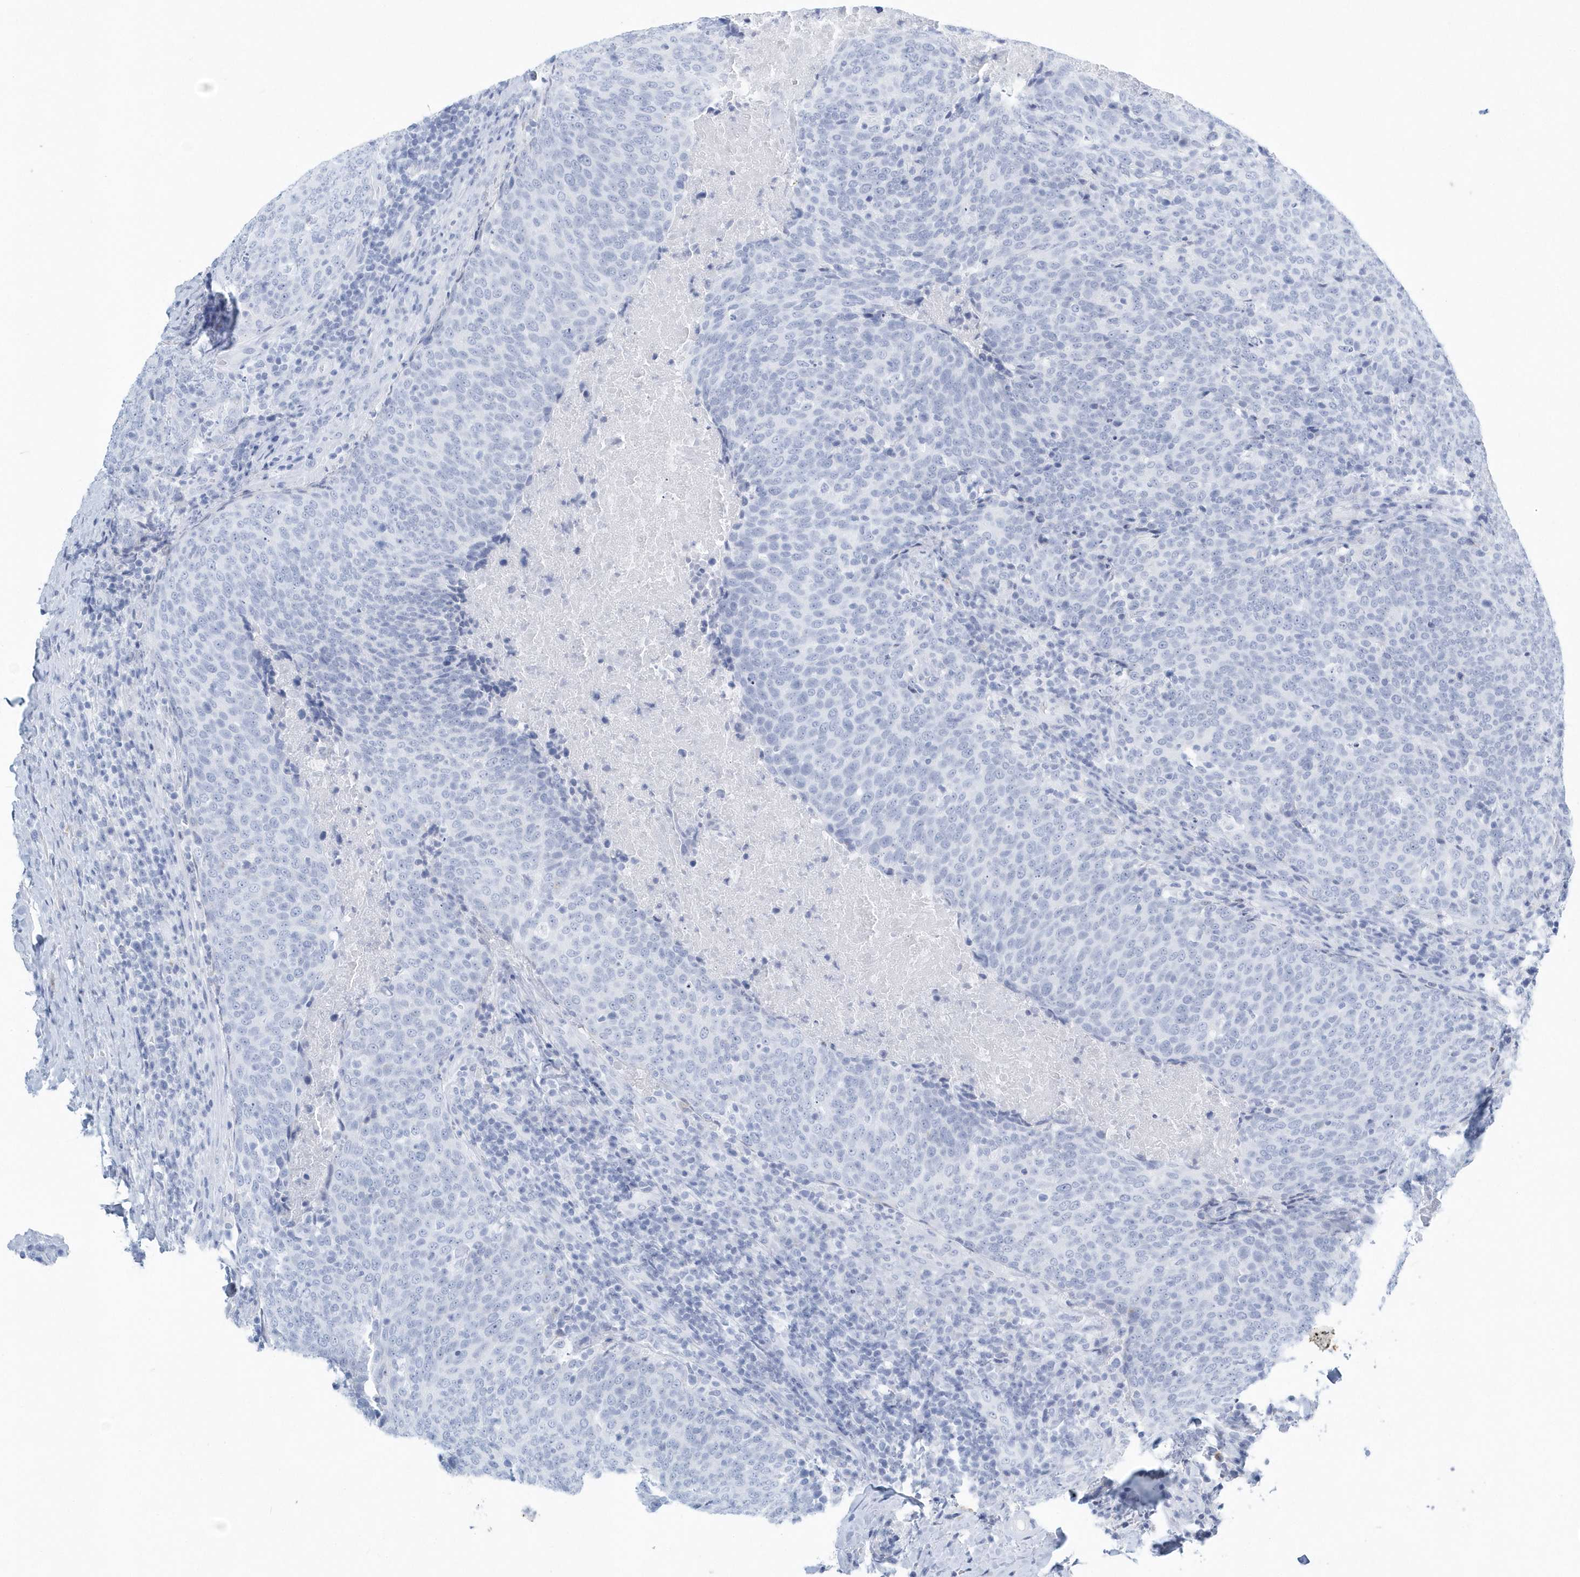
{"staining": {"intensity": "negative", "quantity": "none", "location": "none"}, "tissue": "head and neck cancer", "cell_type": "Tumor cells", "image_type": "cancer", "snomed": [{"axis": "morphology", "description": "Squamous cell carcinoma, NOS"}, {"axis": "morphology", "description": "Squamous cell carcinoma, metastatic, NOS"}, {"axis": "topography", "description": "Lymph node"}, {"axis": "topography", "description": "Head-Neck"}], "caption": "High power microscopy photomicrograph of an immunohistochemistry image of head and neck metastatic squamous cell carcinoma, revealing no significant expression in tumor cells.", "gene": "PTPRO", "patient": {"sex": "male", "age": 62}}